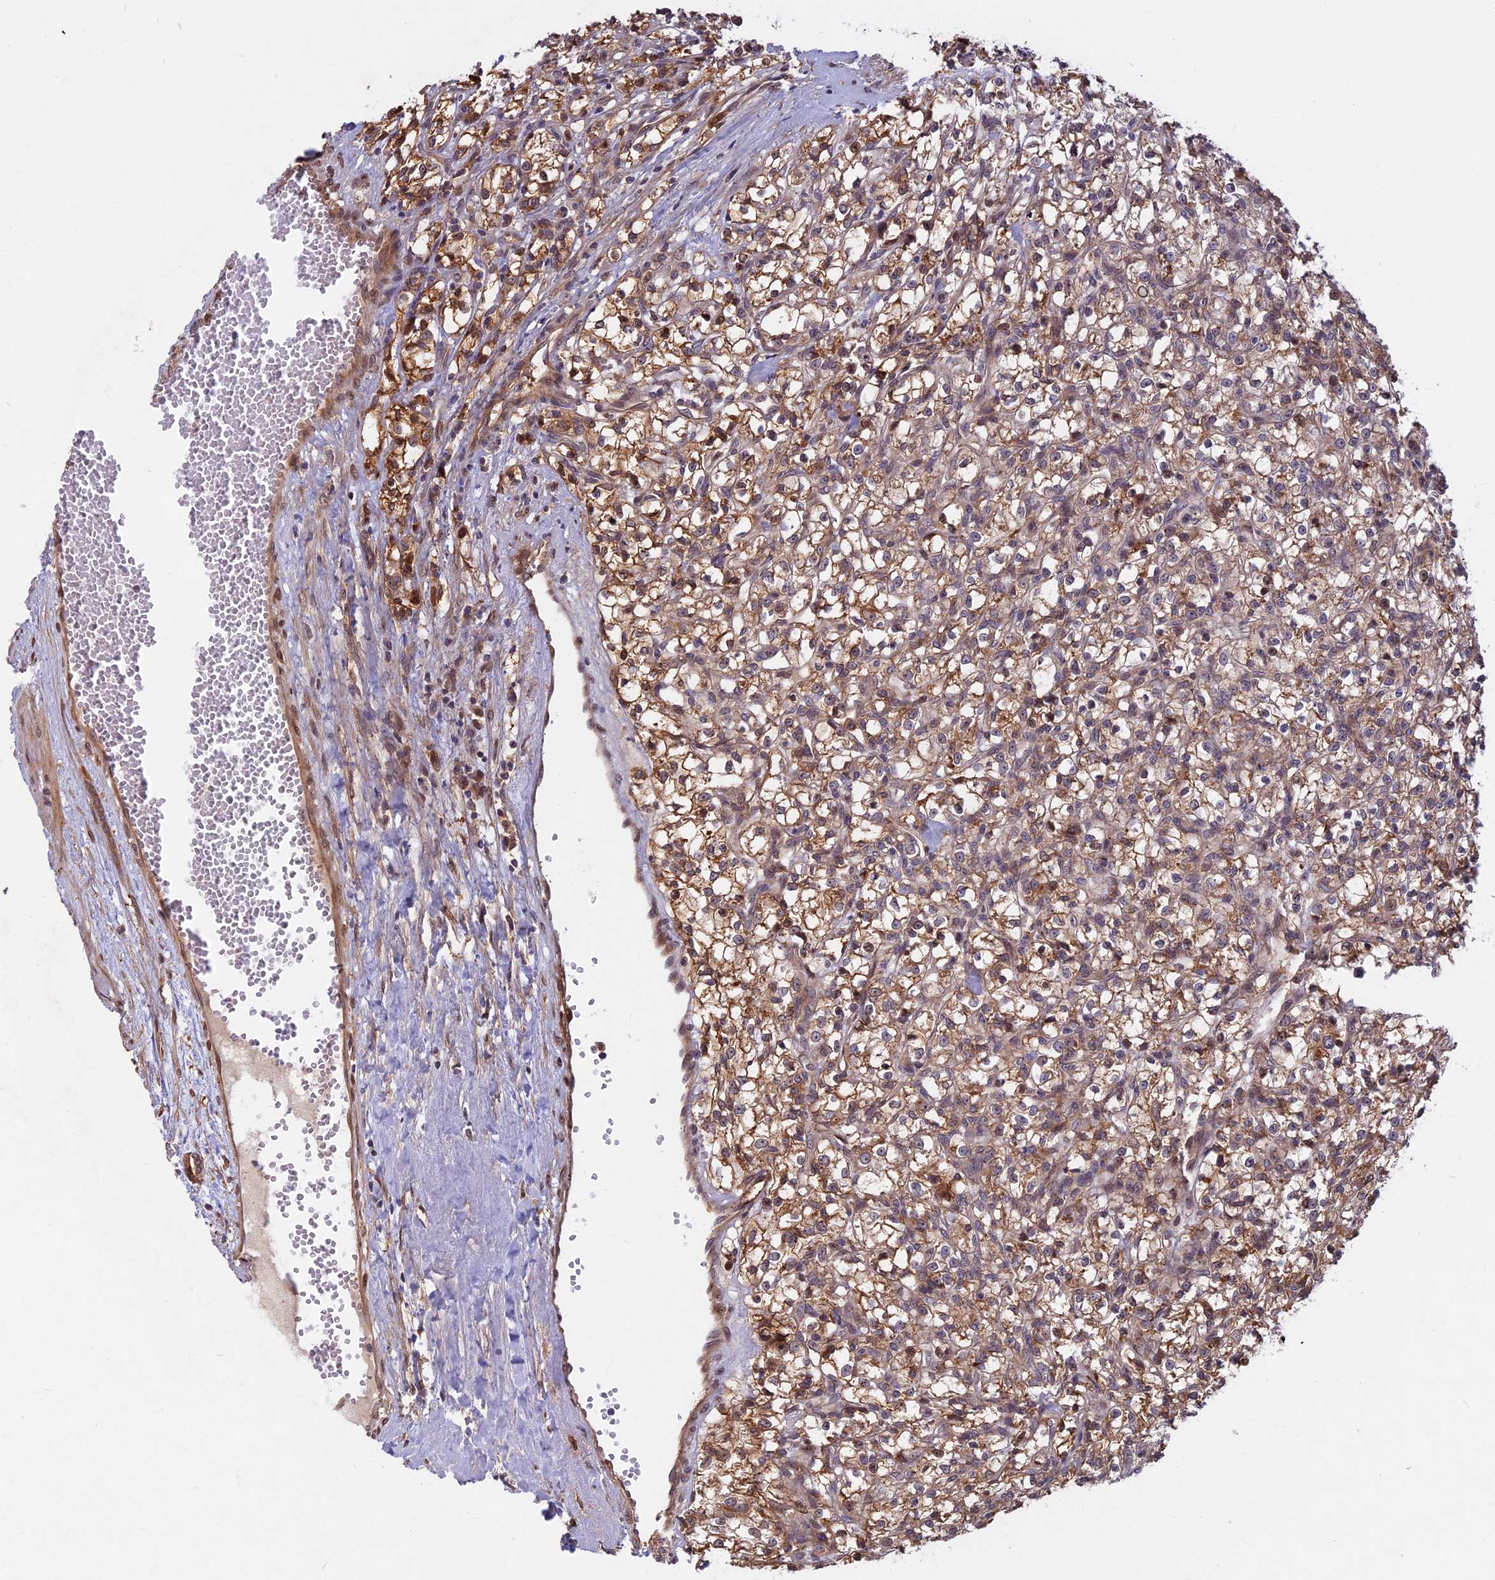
{"staining": {"intensity": "moderate", "quantity": ">75%", "location": "cytoplasmic/membranous"}, "tissue": "renal cancer", "cell_type": "Tumor cells", "image_type": "cancer", "snomed": [{"axis": "morphology", "description": "Adenocarcinoma, NOS"}, {"axis": "topography", "description": "Kidney"}], "caption": "Immunohistochemical staining of renal cancer exhibits moderate cytoplasmic/membranous protein staining in approximately >75% of tumor cells. (Brightfield microscopy of DAB IHC at high magnification).", "gene": "SPG11", "patient": {"sex": "female", "age": 59}}